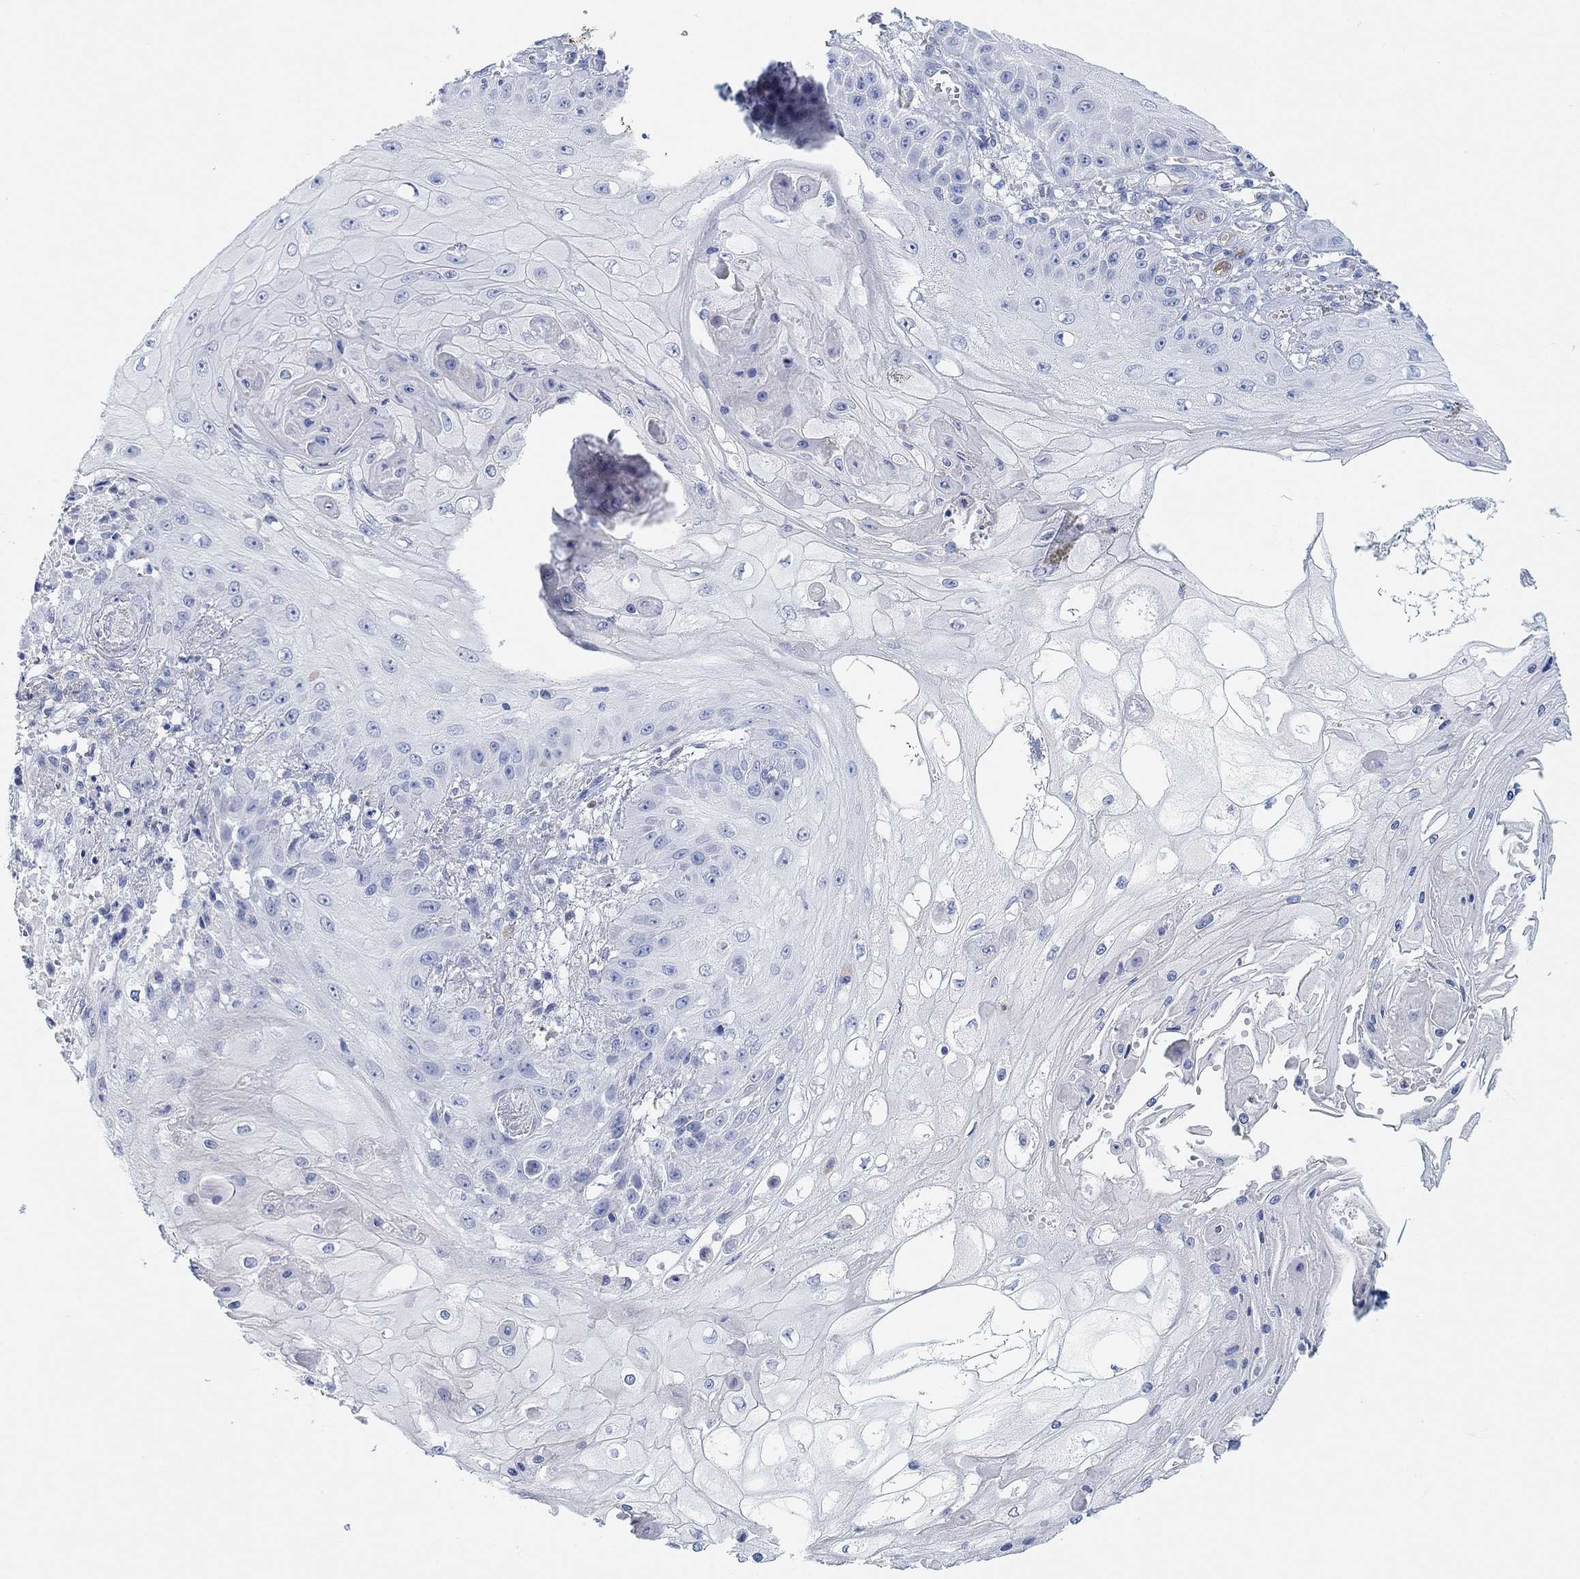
{"staining": {"intensity": "negative", "quantity": "none", "location": "none"}, "tissue": "skin cancer", "cell_type": "Tumor cells", "image_type": "cancer", "snomed": [{"axis": "morphology", "description": "Squamous cell carcinoma, NOS"}, {"axis": "topography", "description": "Skin"}], "caption": "A histopathology image of human skin cancer (squamous cell carcinoma) is negative for staining in tumor cells.", "gene": "VAT1L", "patient": {"sex": "male", "age": 70}}